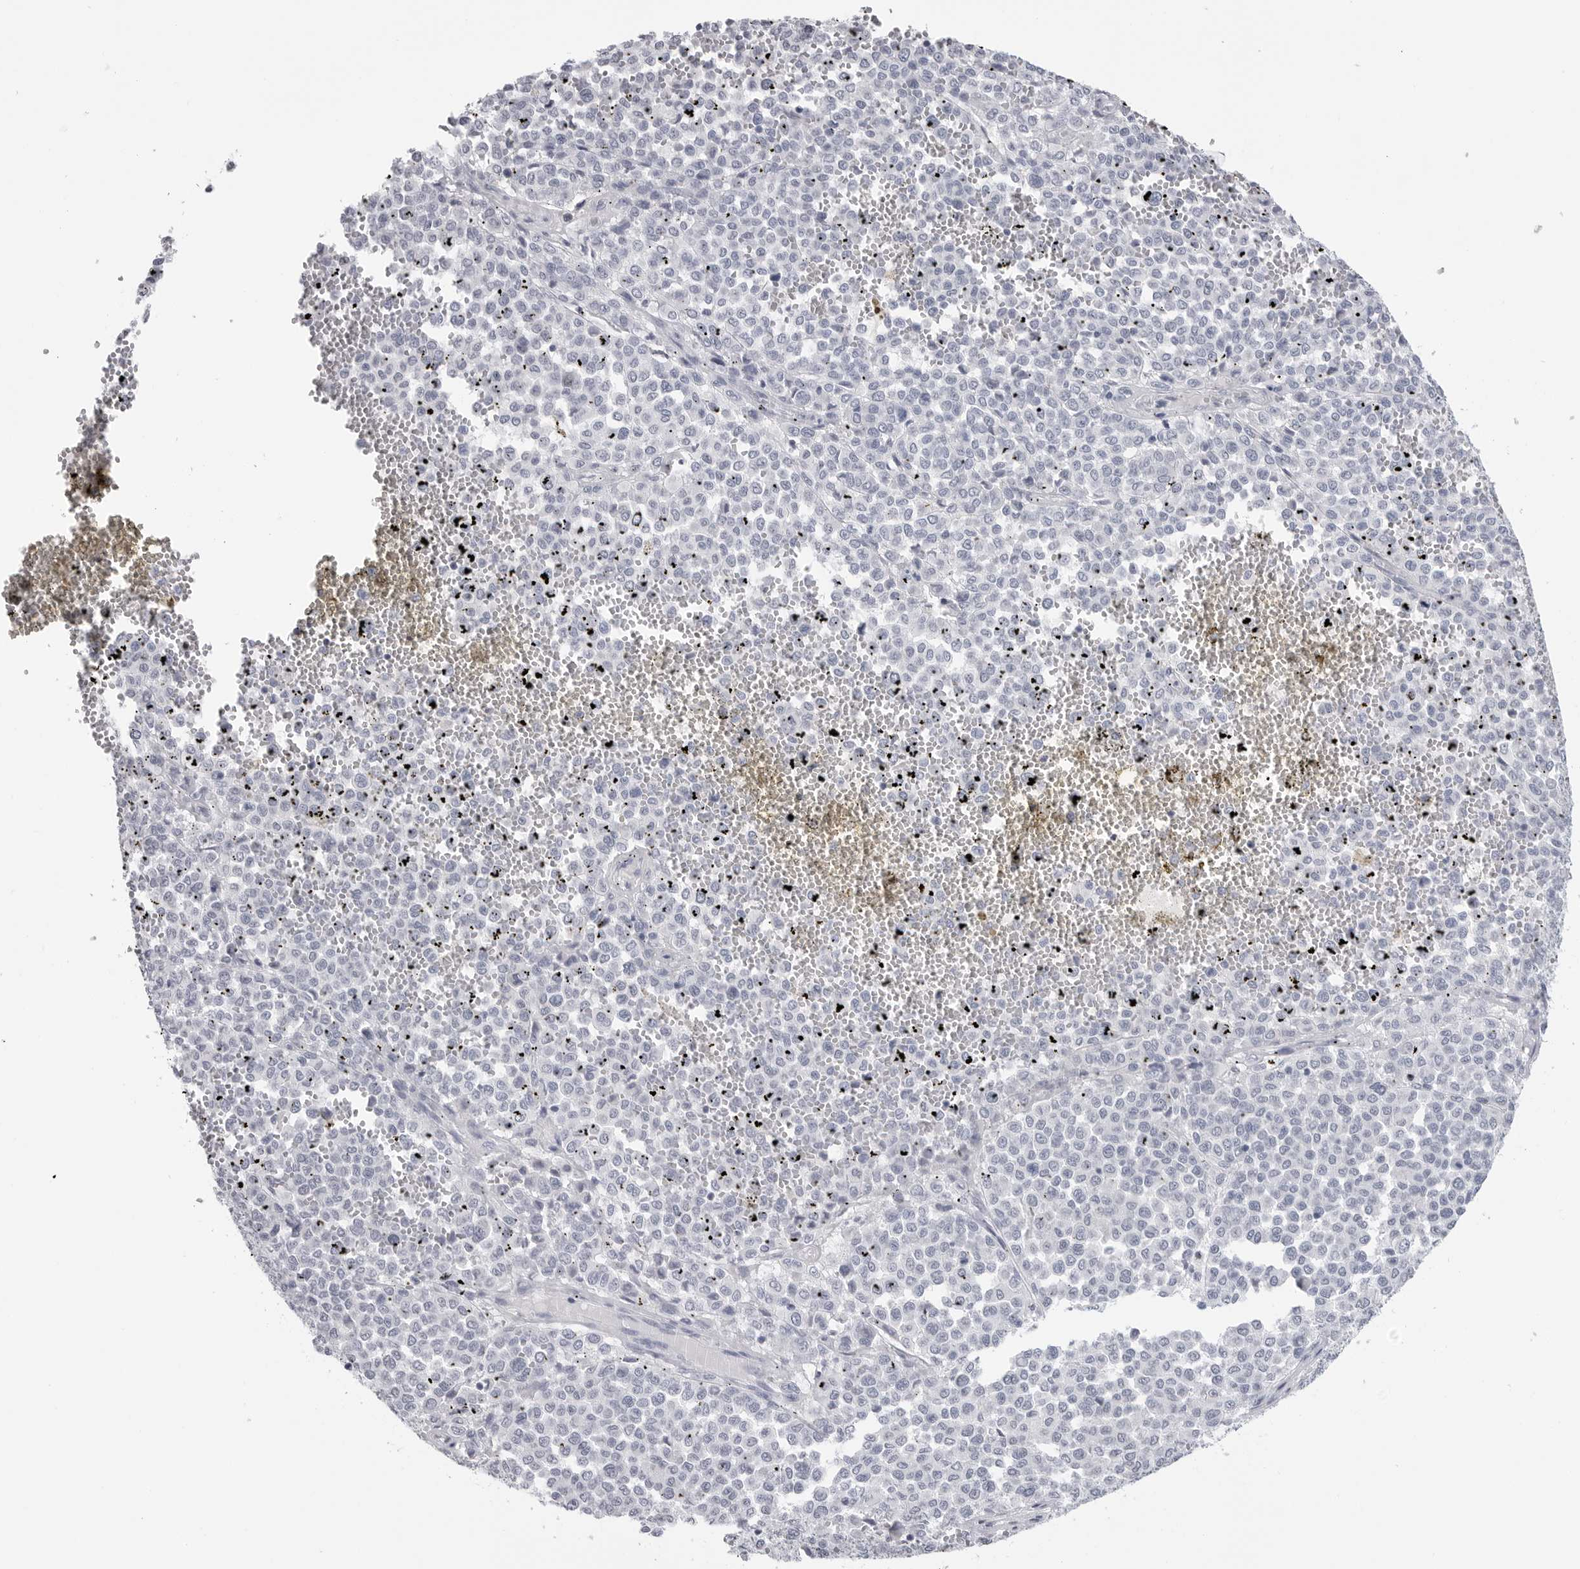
{"staining": {"intensity": "negative", "quantity": "none", "location": "none"}, "tissue": "melanoma", "cell_type": "Tumor cells", "image_type": "cancer", "snomed": [{"axis": "morphology", "description": "Malignant melanoma, Metastatic site"}, {"axis": "topography", "description": "Pancreas"}], "caption": "Immunohistochemical staining of melanoma displays no significant expression in tumor cells.", "gene": "PGA3", "patient": {"sex": "female", "age": 30}}